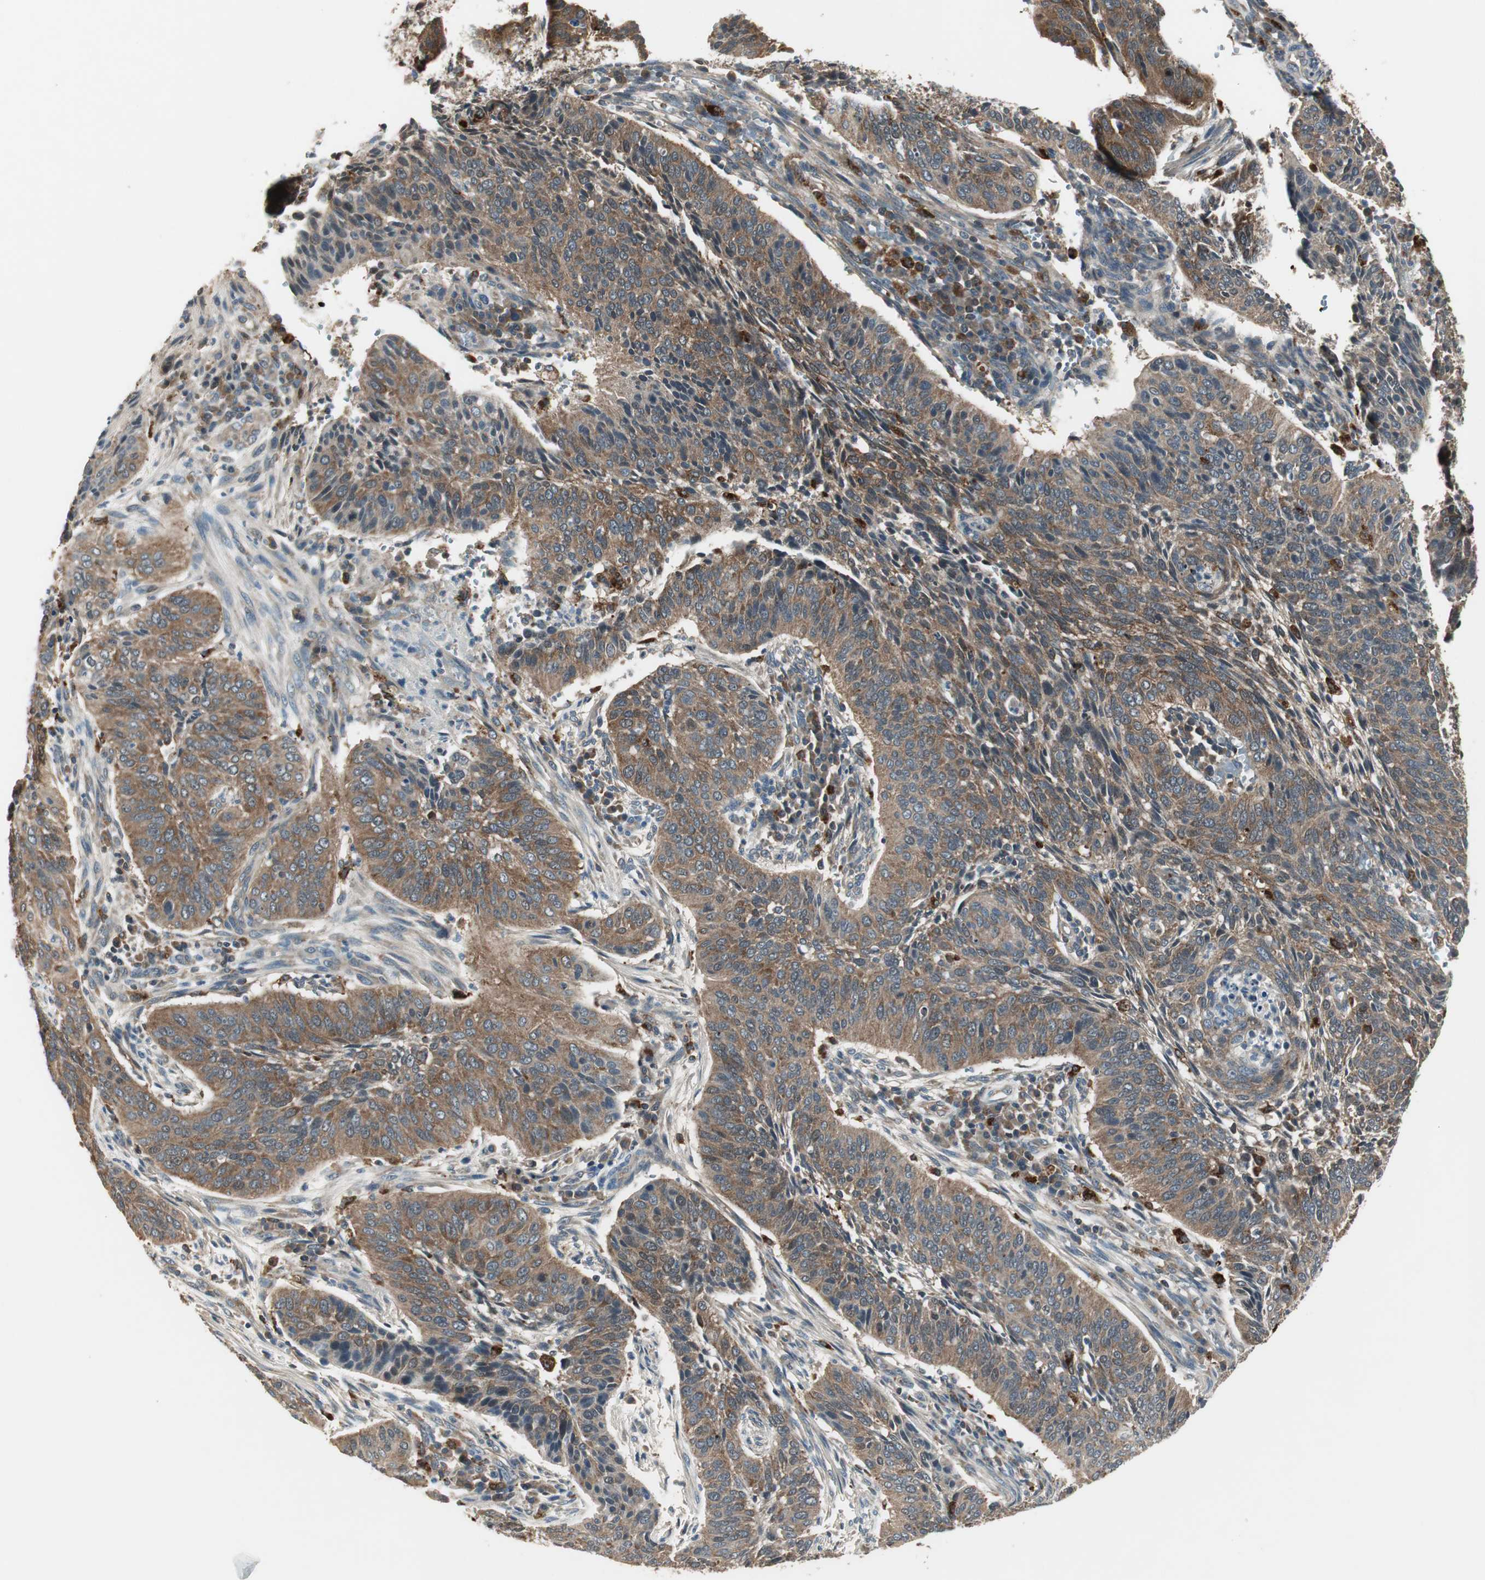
{"staining": {"intensity": "moderate", "quantity": ">75%", "location": "cytoplasmic/membranous"}, "tissue": "cervical cancer", "cell_type": "Tumor cells", "image_type": "cancer", "snomed": [{"axis": "morphology", "description": "Squamous cell carcinoma, NOS"}, {"axis": "topography", "description": "Cervix"}], "caption": "A high-resolution histopathology image shows immunohistochemistry staining of squamous cell carcinoma (cervical), which reveals moderate cytoplasmic/membranous positivity in approximately >75% of tumor cells. Using DAB (brown) and hematoxylin (blue) stains, captured at high magnification using brightfield microscopy.", "gene": "NCK1", "patient": {"sex": "female", "age": 39}}